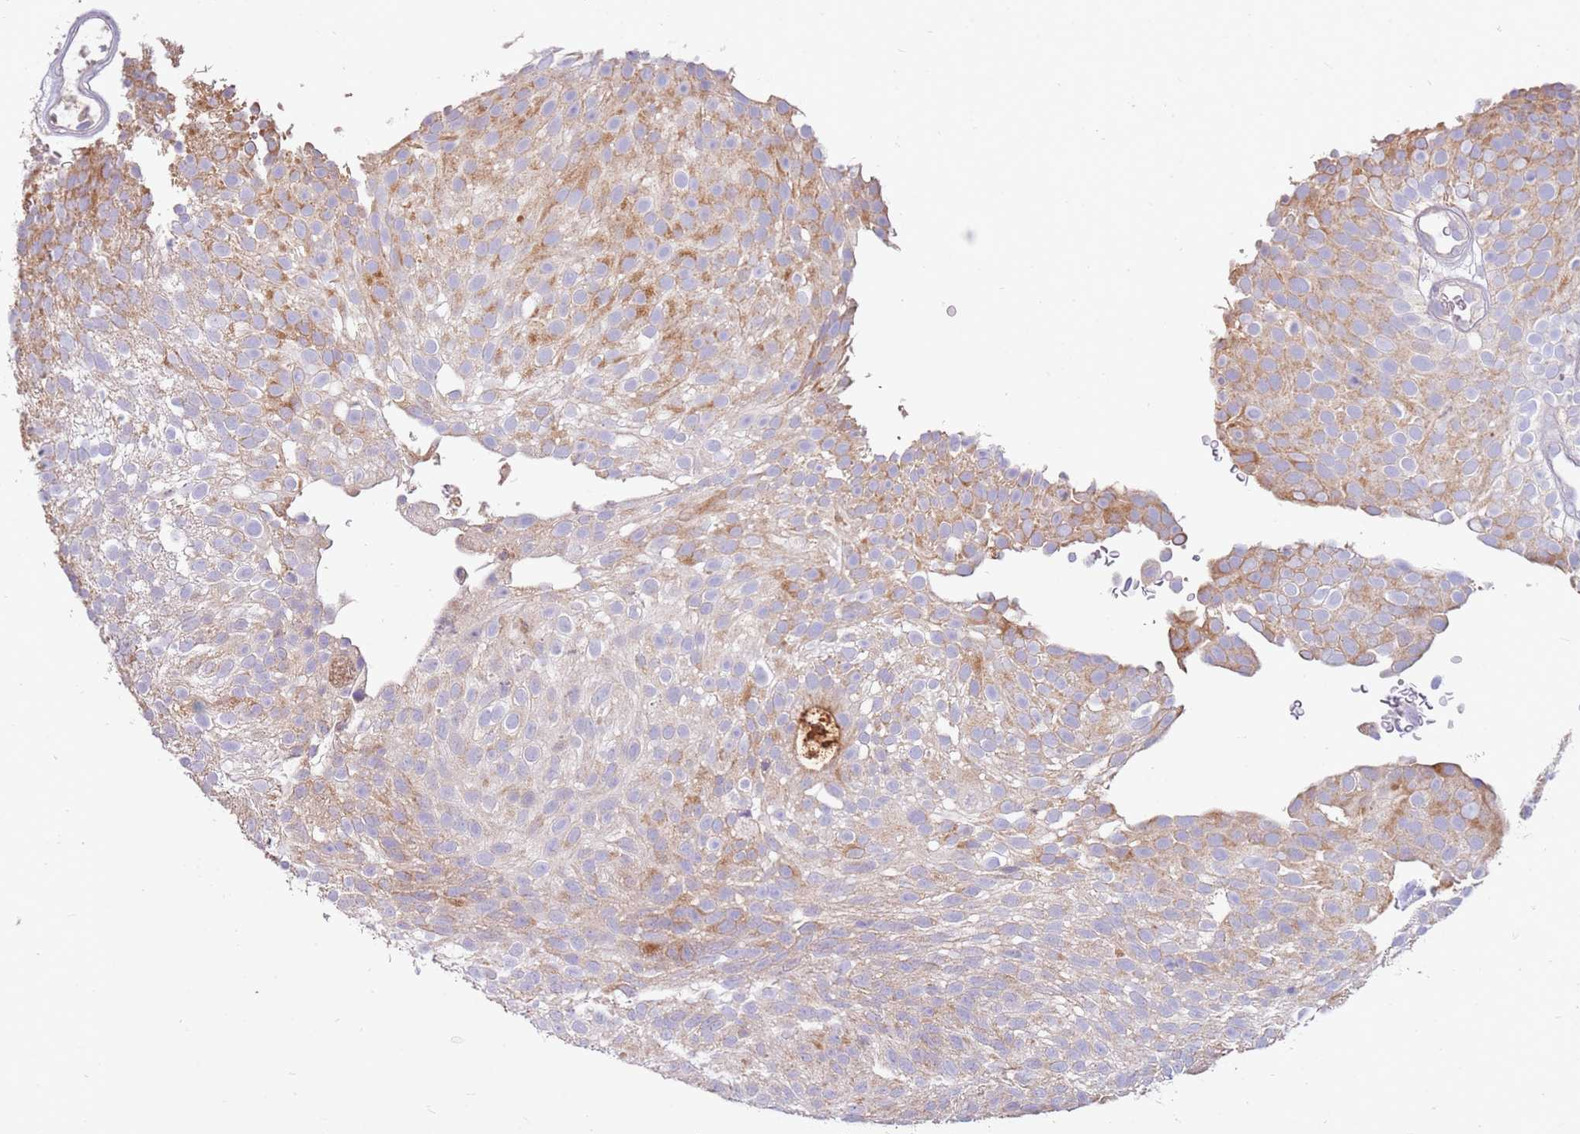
{"staining": {"intensity": "moderate", "quantity": "<25%", "location": "cytoplasmic/membranous"}, "tissue": "urothelial cancer", "cell_type": "Tumor cells", "image_type": "cancer", "snomed": [{"axis": "morphology", "description": "Urothelial carcinoma, Low grade"}, {"axis": "topography", "description": "Urinary bladder"}], "caption": "This is an image of immunohistochemistry staining of urothelial carcinoma (low-grade), which shows moderate positivity in the cytoplasmic/membranous of tumor cells.", "gene": "SLC44A4", "patient": {"sex": "male", "age": 78}}